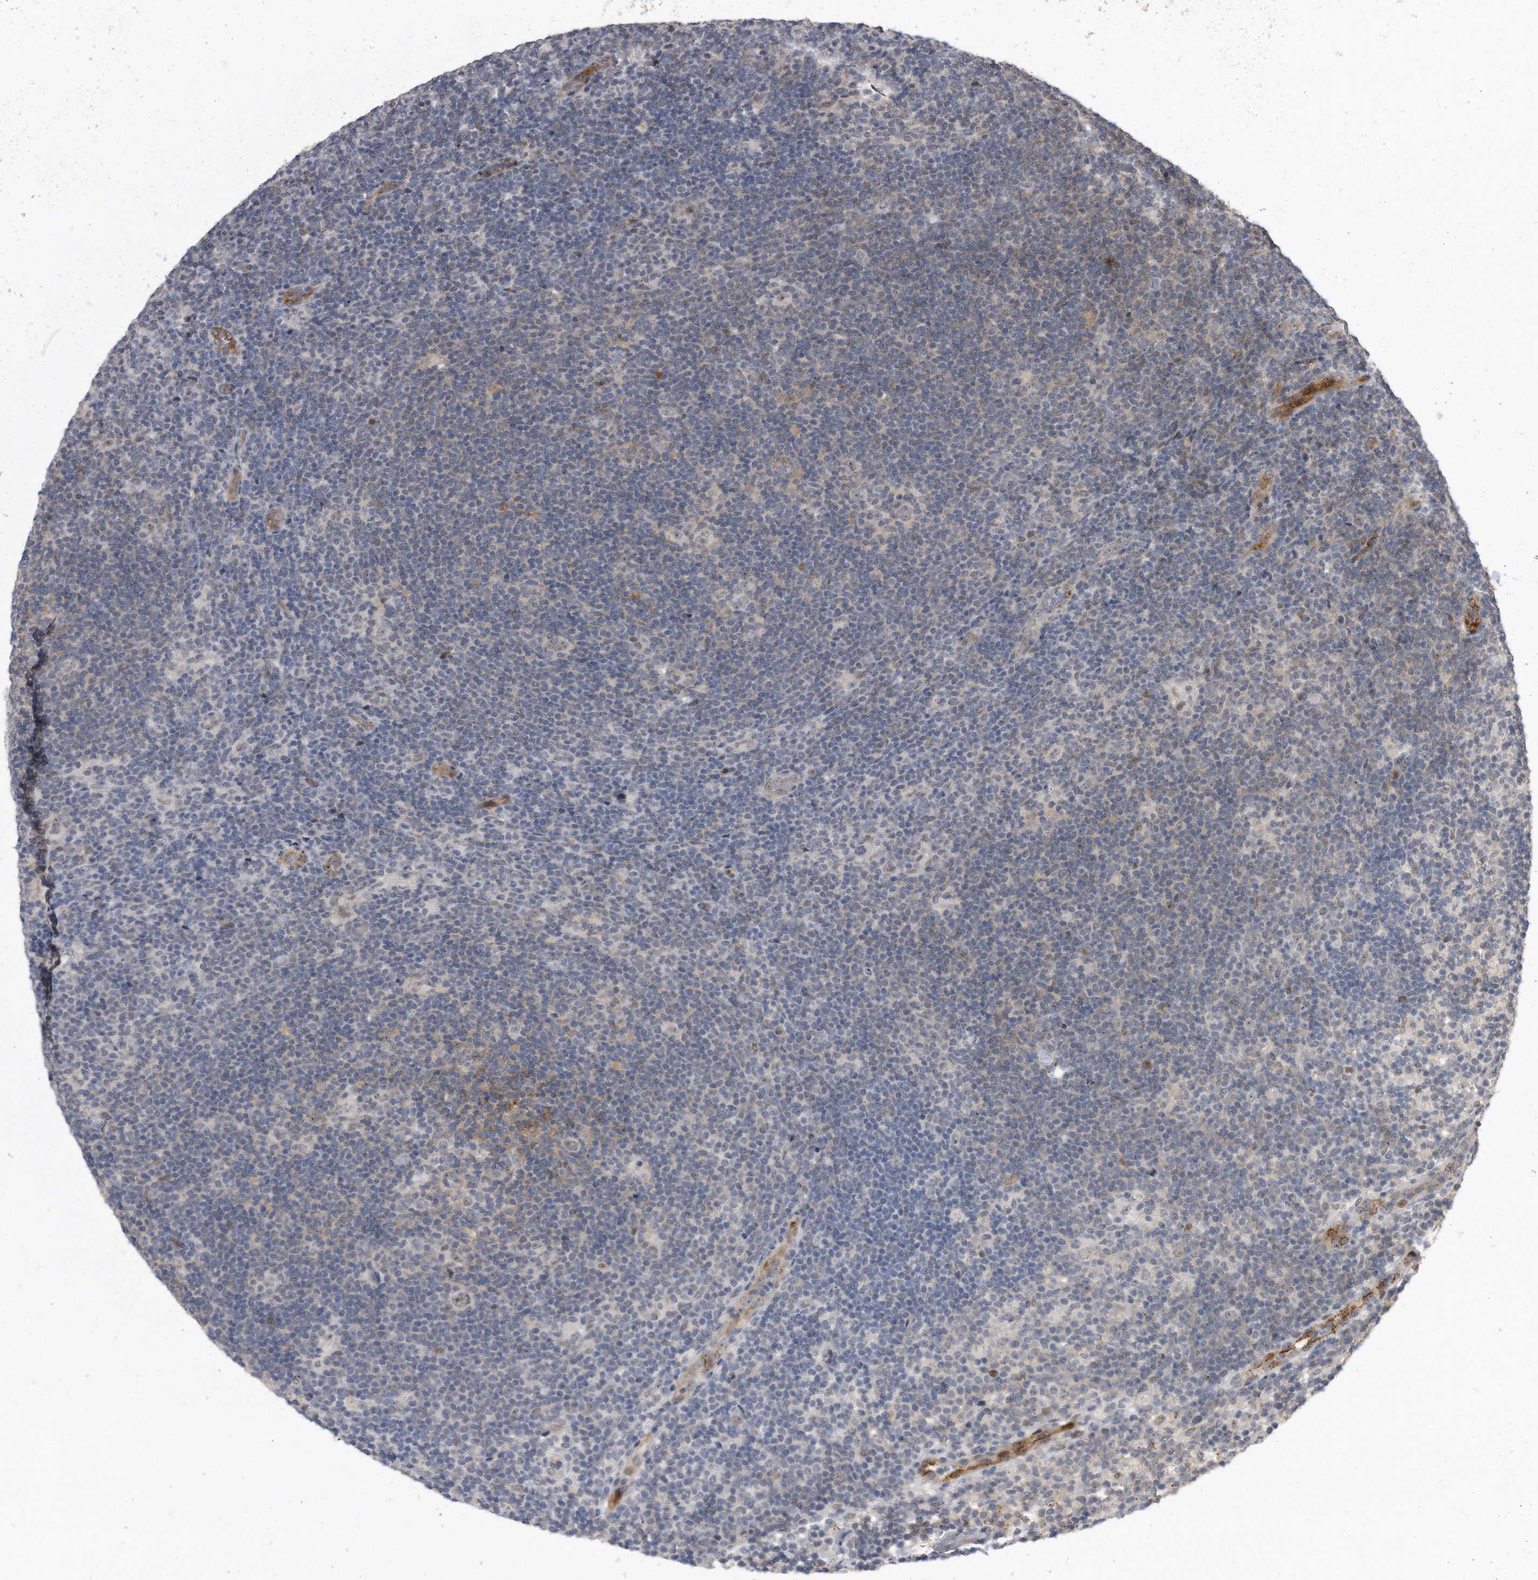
{"staining": {"intensity": "weak", "quantity": "<25%", "location": "nuclear"}, "tissue": "lymphoma", "cell_type": "Tumor cells", "image_type": "cancer", "snomed": [{"axis": "morphology", "description": "Hodgkin's disease, NOS"}, {"axis": "topography", "description": "Lymph node"}], "caption": "Protein analysis of lymphoma demonstrates no significant positivity in tumor cells.", "gene": "PGBD2", "patient": {"sex": "female", "age": 57}}